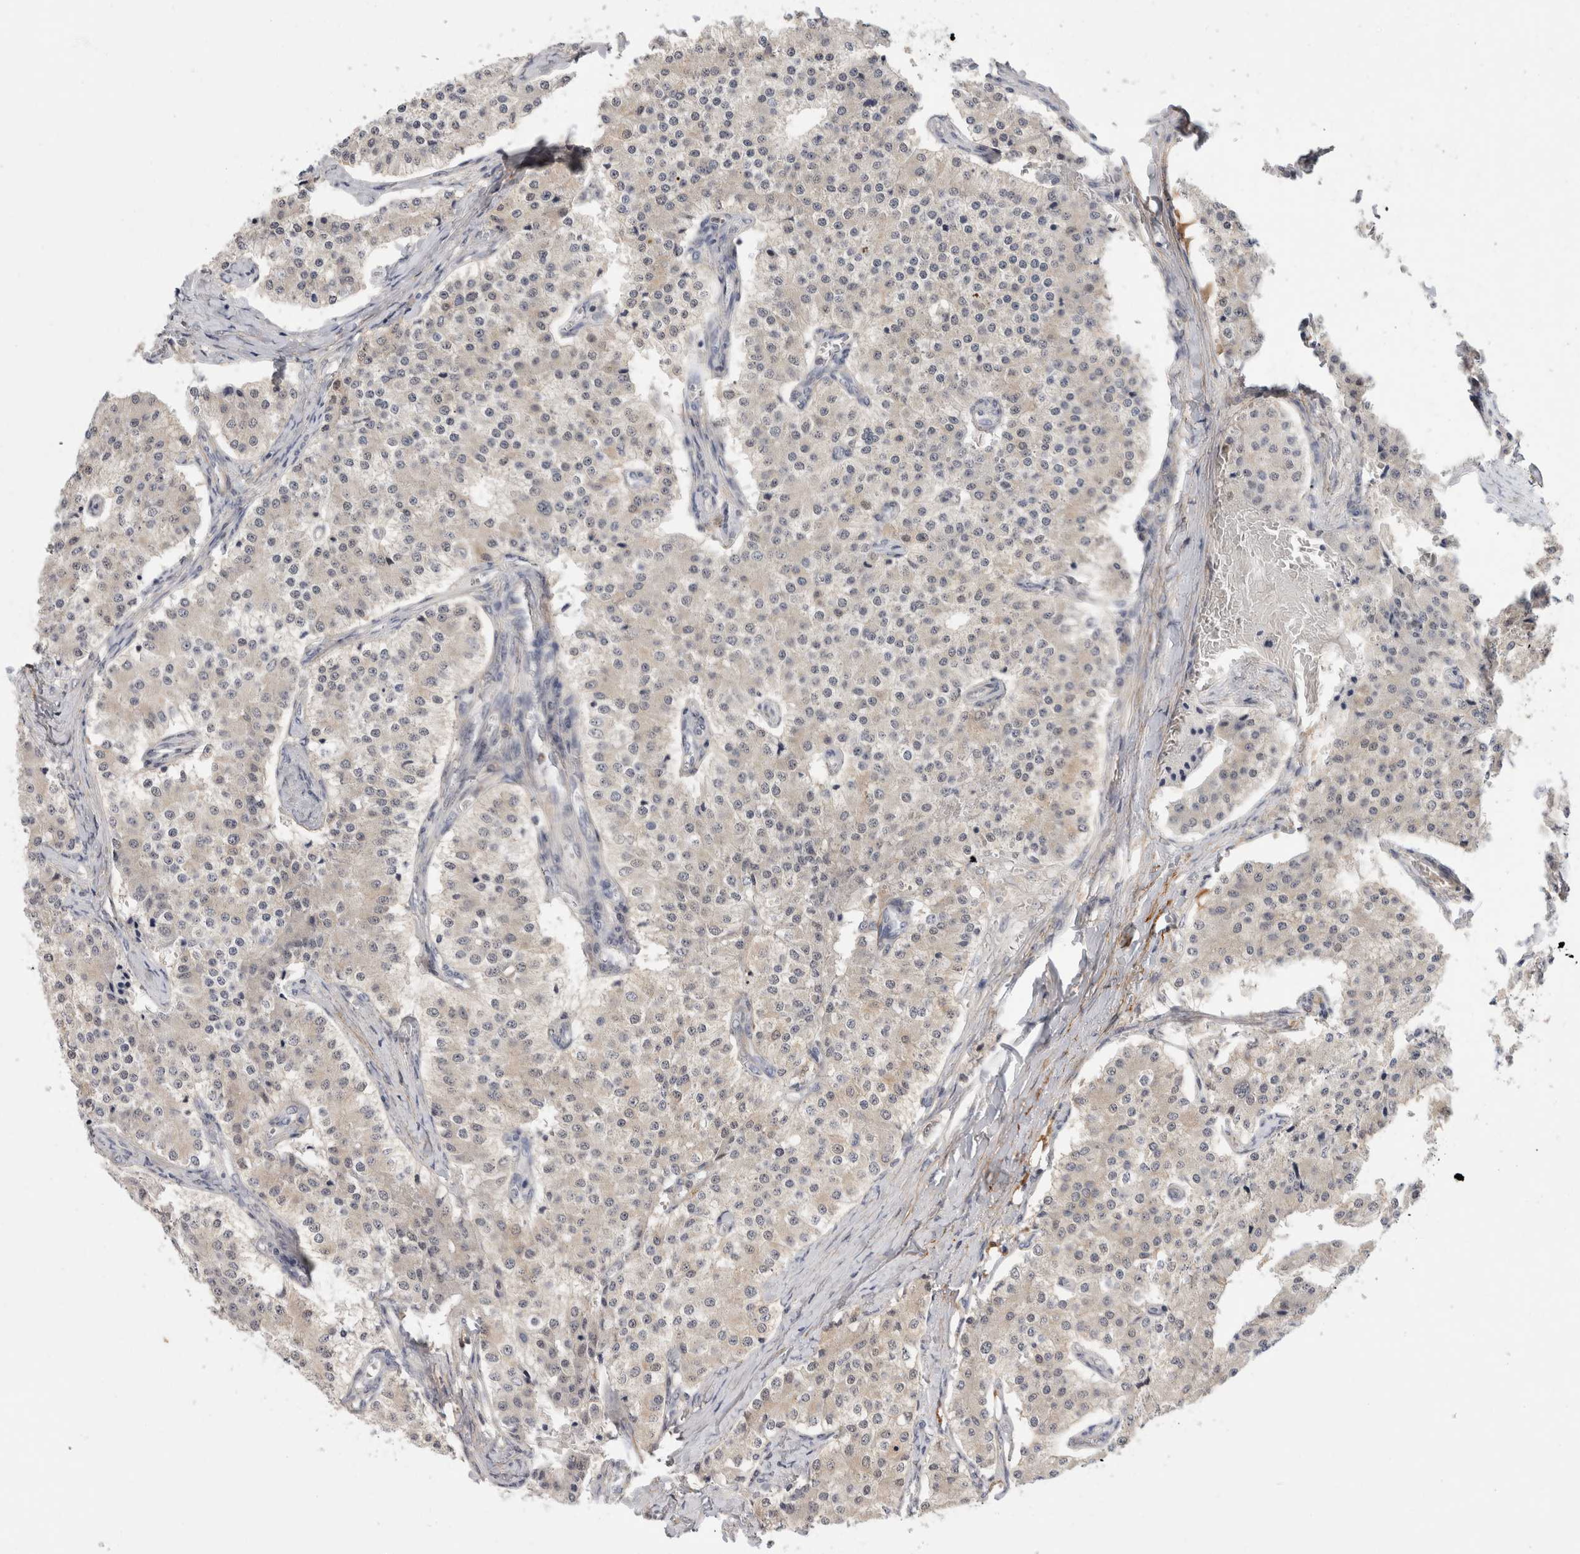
{"staining": {"intensity": "negative", "quantity": "none", "location": "none"}, "tissue": "carcinoid", "cell_type": "Tumor cells", "image_type": "cancer", "snomed": [{"axis": "morphology", "description": "Carcinoid, malignant, NOS"}, {"axis": "topography", "description": "Colon"}], "caption": "Tumor cells are negative for brown protein staining in malignant carcinoid. (DAB (3,3'-diaminobenzidine) IHC visualized using brightfield microscopy, high magnification).", "gene": "PGM1", "patient": {"sex": "female", "age": 52}}